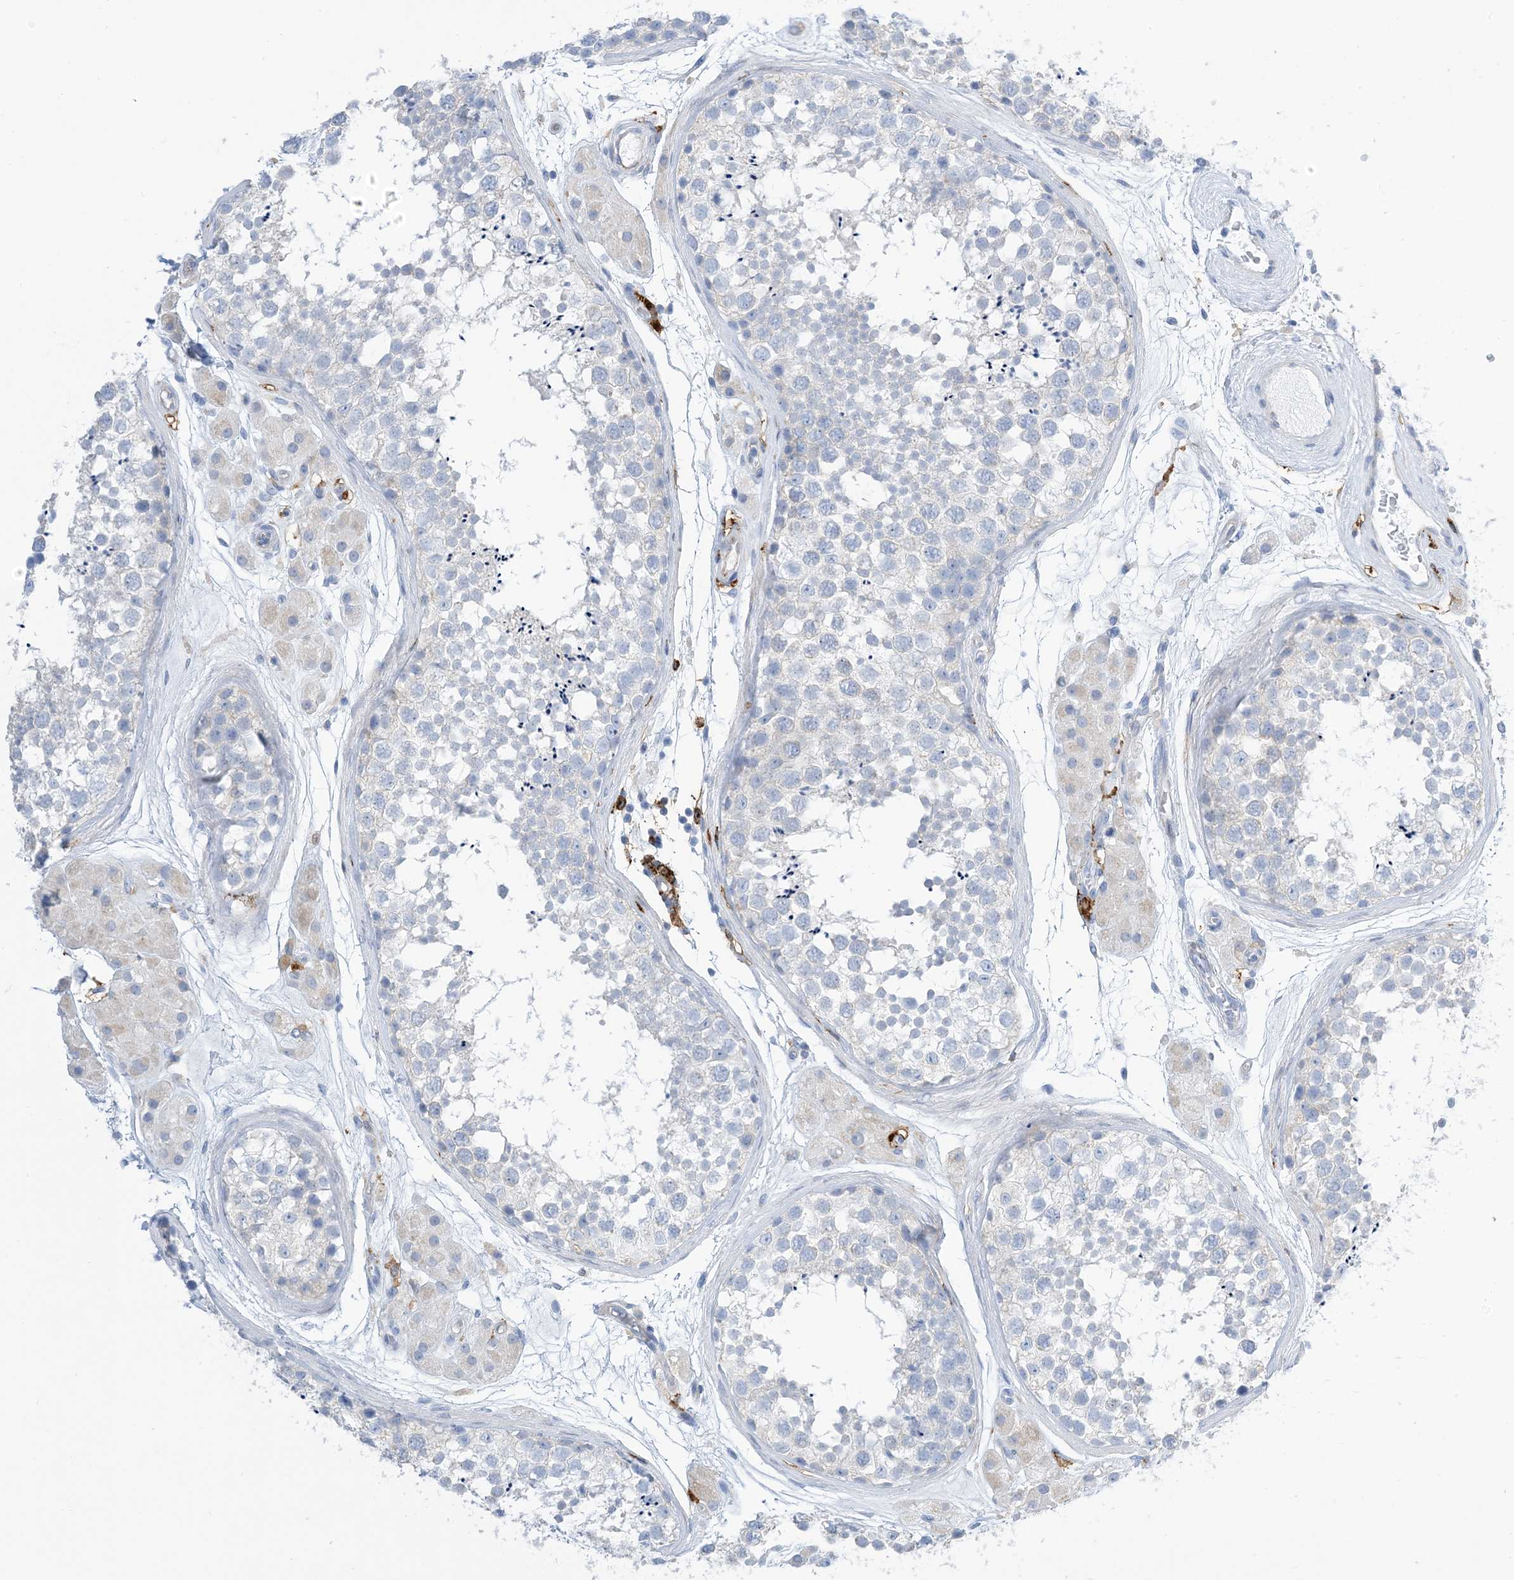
{"staining": {"intensity": "negative", "quantity": "none", "location": "none"}, "tissue": "testis", "cell_type": "Cells in seminiferous ducts", "image_type": "normal", "snomed": [{"axis": "morphology", "description": "Normal tissue, NOS"}, {"axis": "topography", "description": "Testis"}], "caption": "There is no significant staining in cells in seminiferous ducts of testis.", "gene": "DPH3", "patient": {"sex": "male", "age": 56}}